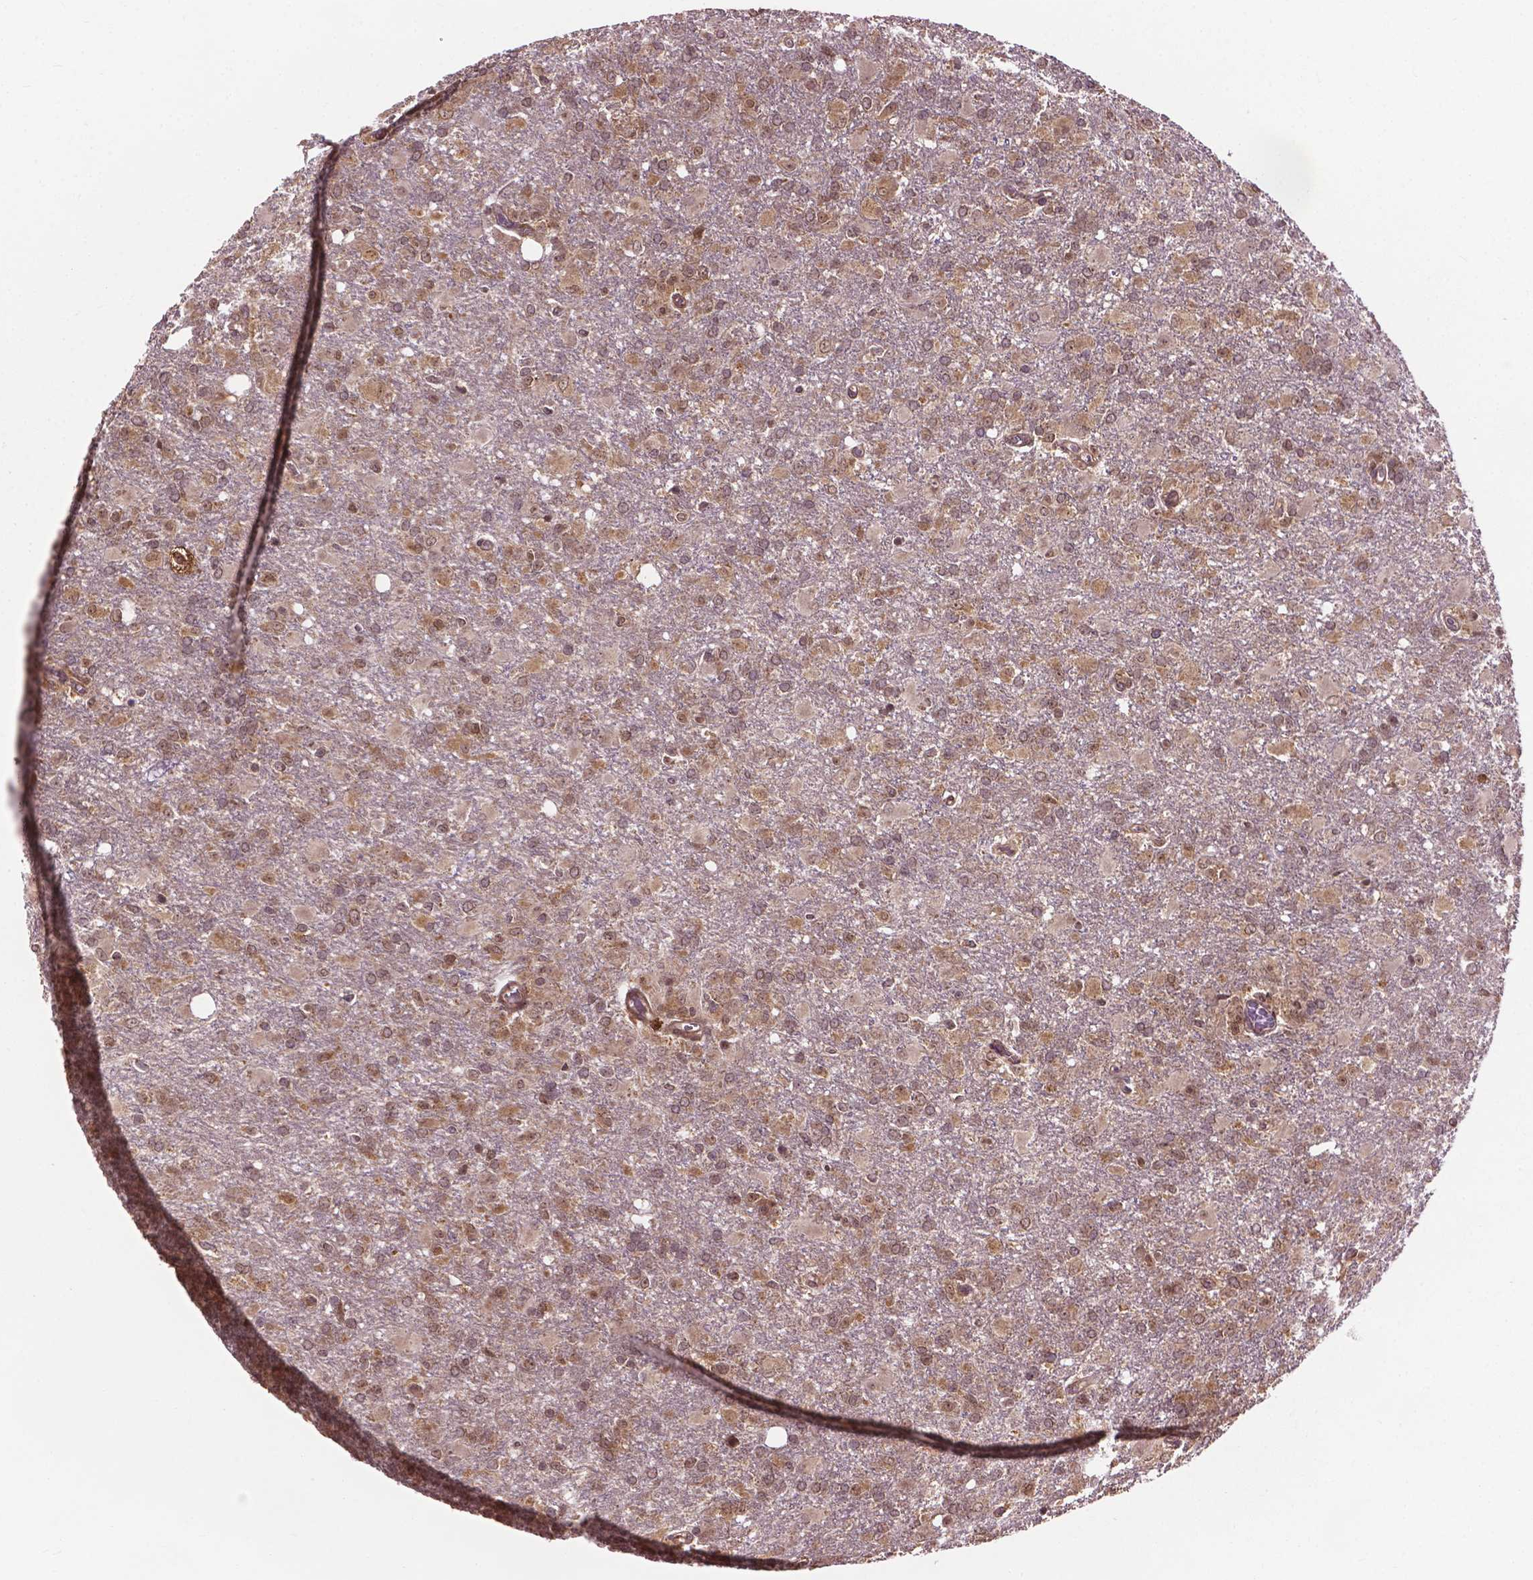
{"staining": {"intensity": "moderate", "quantity": "25%-75%", "location": "cytoplasmic/membranous,nuclear"}, "tissue": "glioma", "cell_type": "Tumor cells", "image_type": "cancer", "snomed": [{"axis": "morphology", "description": "Glioma, malignant, High grade"}, {"axis": "topography", "description": "Brain"}], "caption": "This histopathology image shows IHC staining of human glioma, with medium moderate cytoplasmic/membranous and nuclear positivity in about 25%-75% of tumor cells.", "gene": "PPP1CB", "patient": {"sex": "male", "age": 68}}